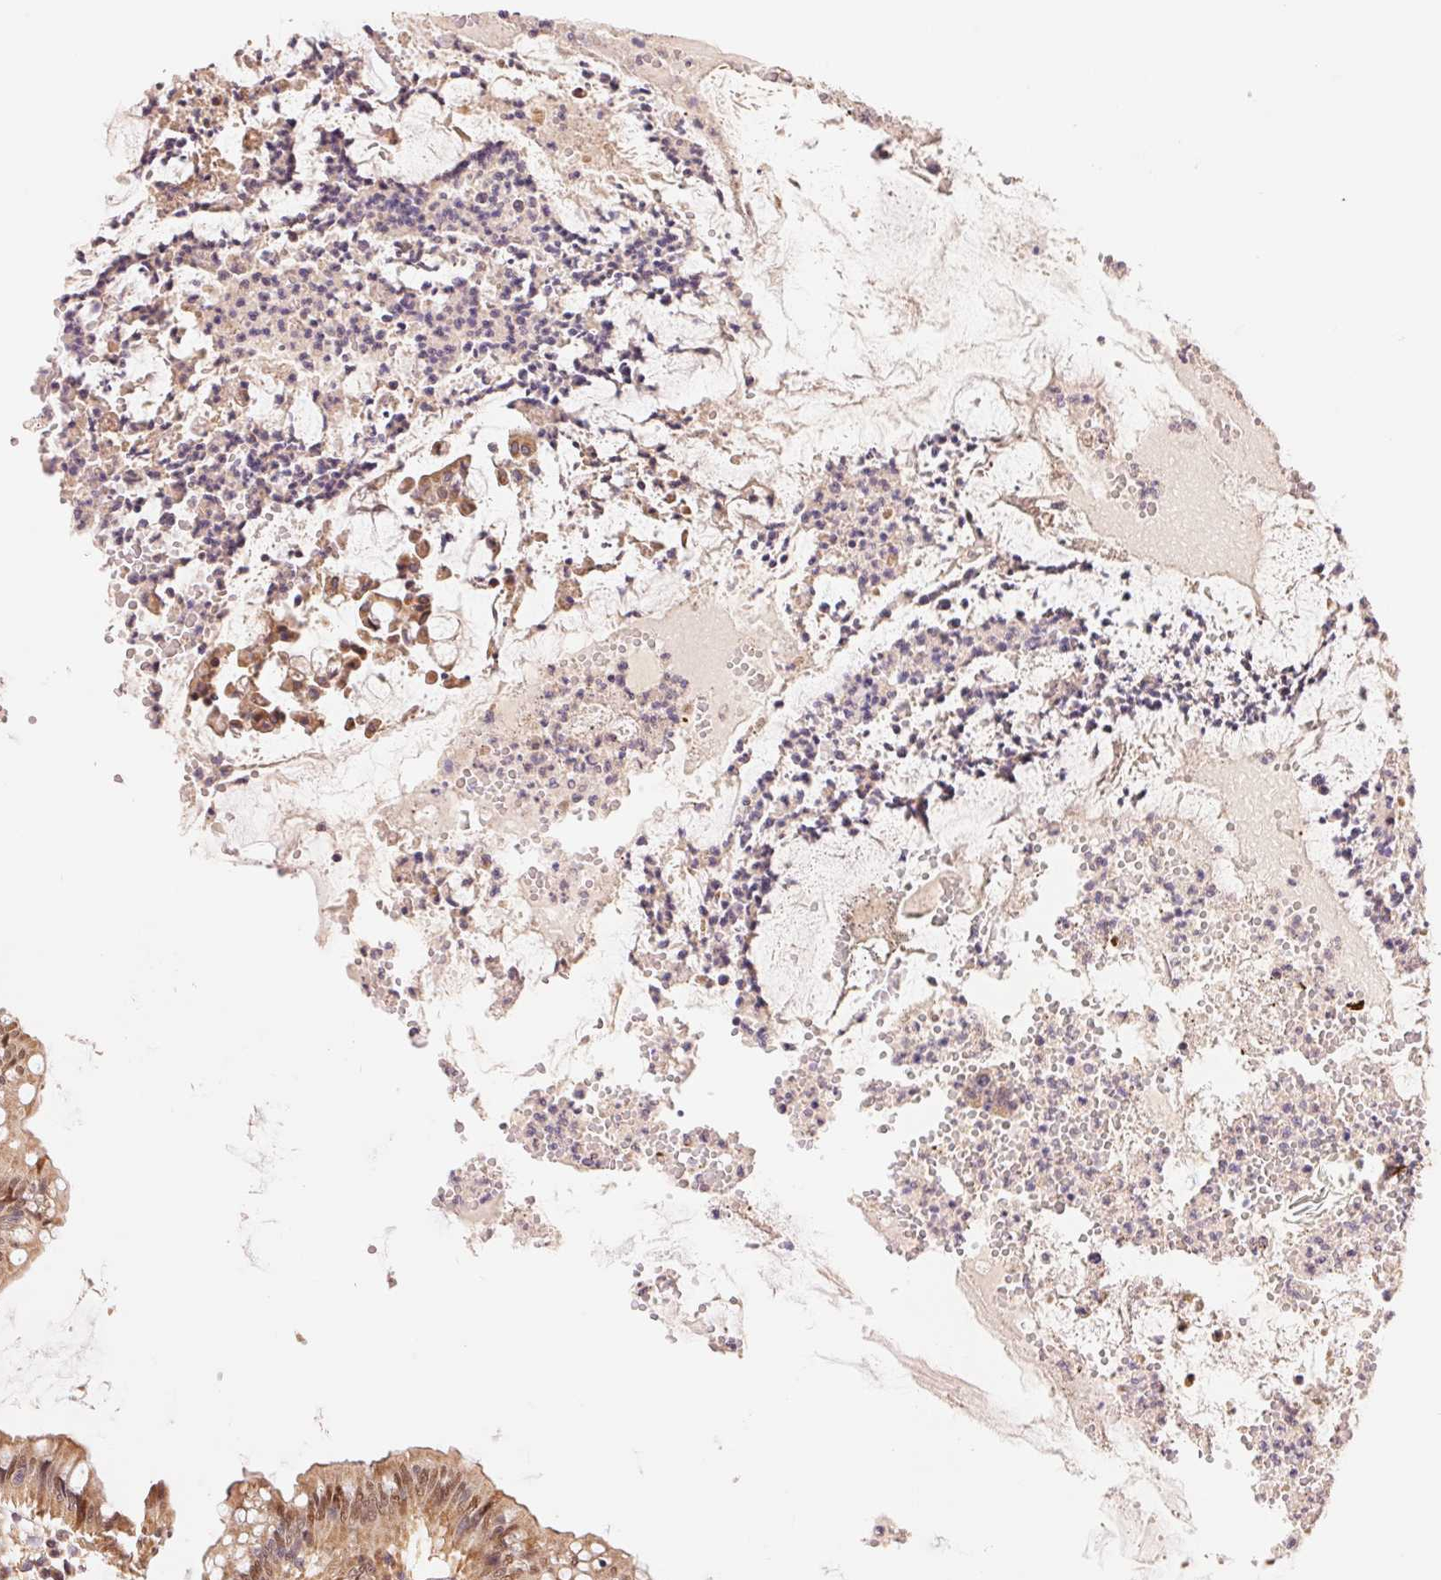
{"staining": {"intensity": "moderate", "quantity": ">75%", "location": "cytoplasmic/membranous"}, "tissue": "colon", "cell_type": "Endothelial cells", "image_type": "normal", "snomed": [{"axis": "morphology", "description": "Normal tissue, NOS"}, {"axis": "topography", "description": "Colon"}], "caption": "Immunohistochemical staining of unremarkable human colon shows moderate cytoplasmic/membranous protein expression in approximately >75% of endothelial cells. (DAB (3,3'-diaminobenzidine) IHC, brown staining for protein, blue staining for nuclei).", "gene": "TNIP2", "patient": {"sex": "female", "age": 84}}